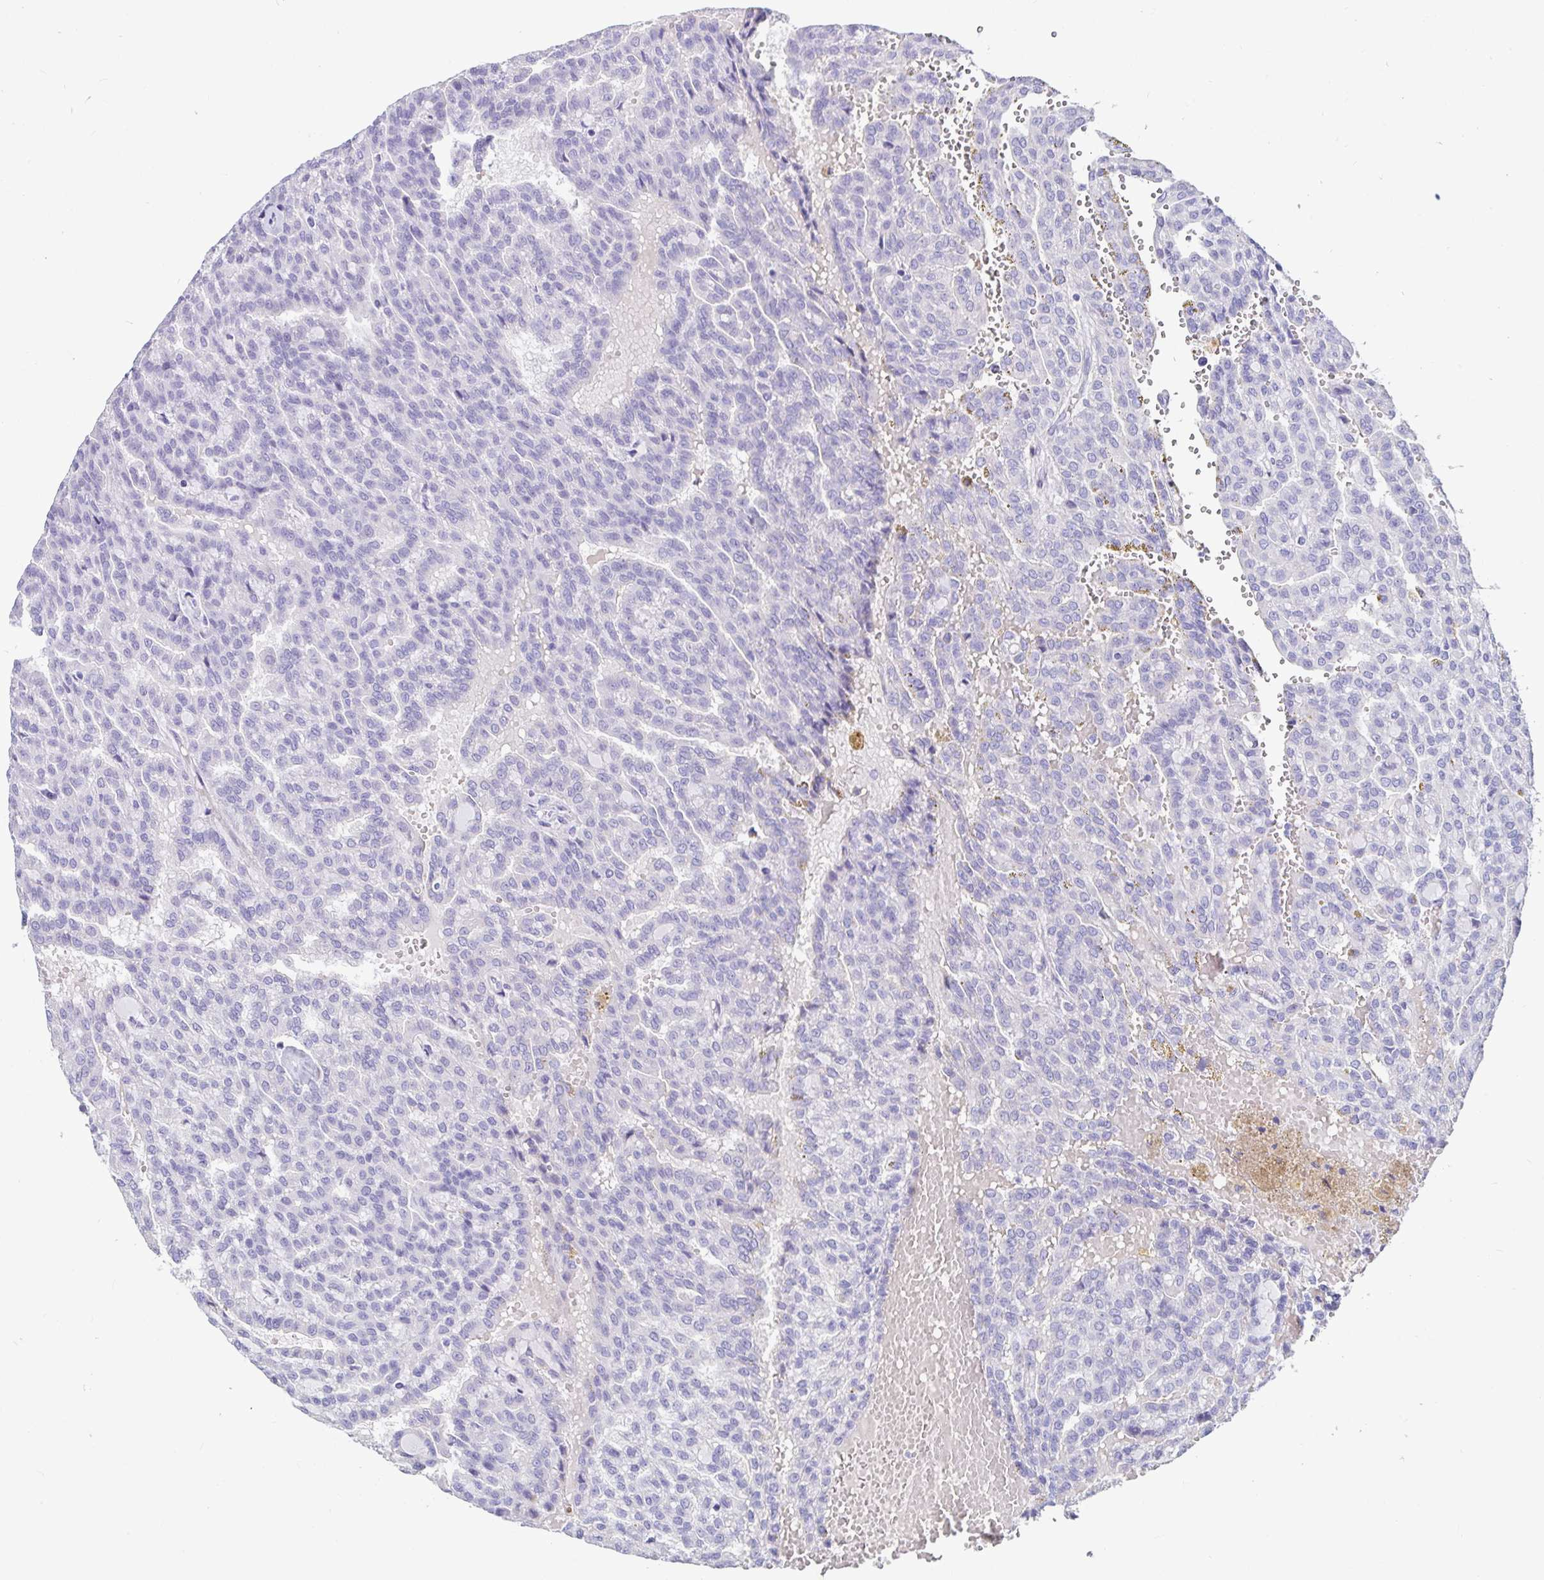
{"staining": {"intensity": "negative", "quantity": "none", "location": "none"}, "tissue": "renal cancer", "cell_type": "Tumor cells", "image_type": "cancer", "snomed": [{"axis": "morphology", "description": "Adenocarcinoma, NOS"}, {"axis": "topography", "description": "Kidney"}], "caption": "Tumor cells are negative for brown protein staining in renal cancer (adenocarcinoma).", "gene": "ZPBP2", "patient": {"sex": "male", "age": 63}}